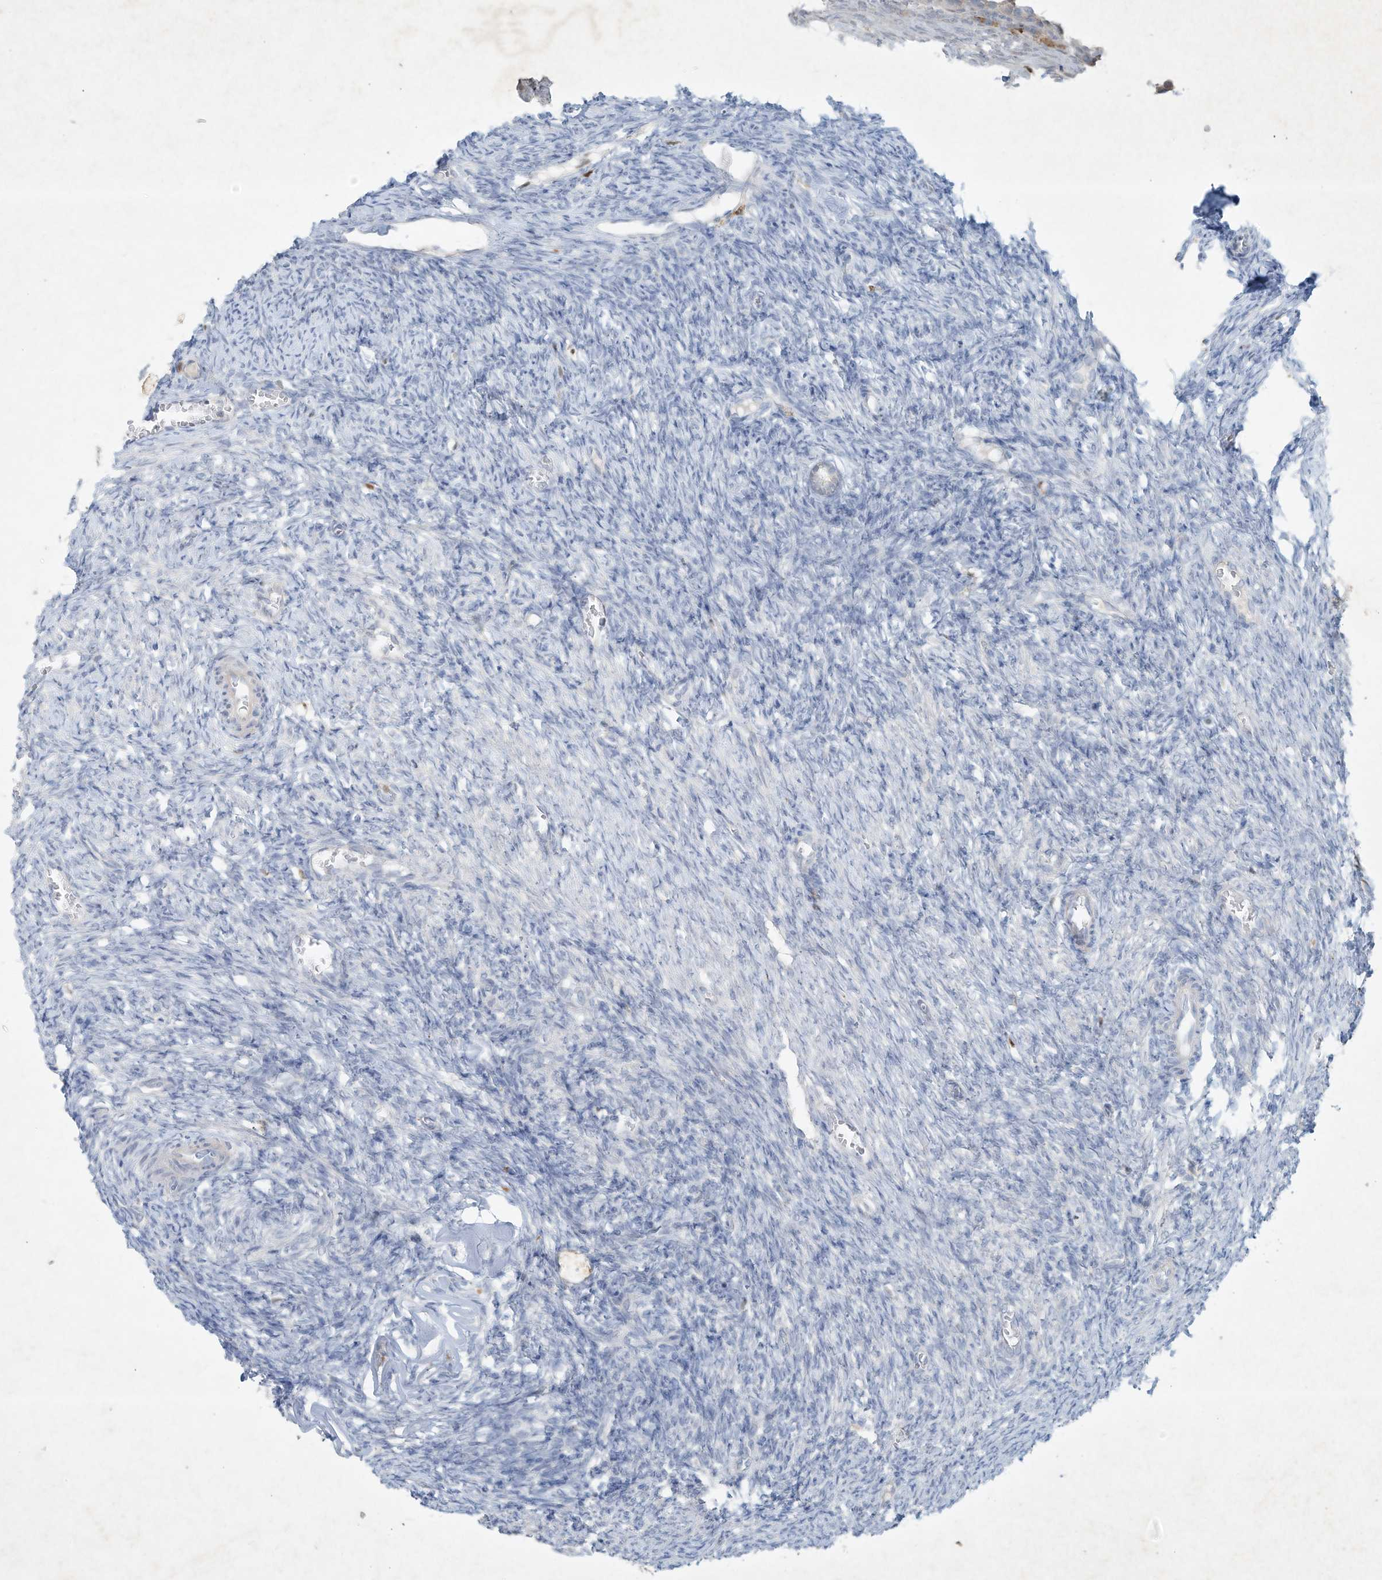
{"staining": {"intensity": "negative", "quantity": "none", "location": "none"}, "tissue": "ovary", "cell_type": "Ovarian stroma cells", "image_type": "normal", "snomed": [{"axis": "morphology", "description": "Normal tissue, NOS"}, {"axis": "topography", "description": "Ovary"}], "caption": "Ovarian stroma cells are negative for protein expression in benign human ovary. Nuclei are stained in blue.", "gene": "TUBE1", "patient": {"sex": "female", "age": 27}}